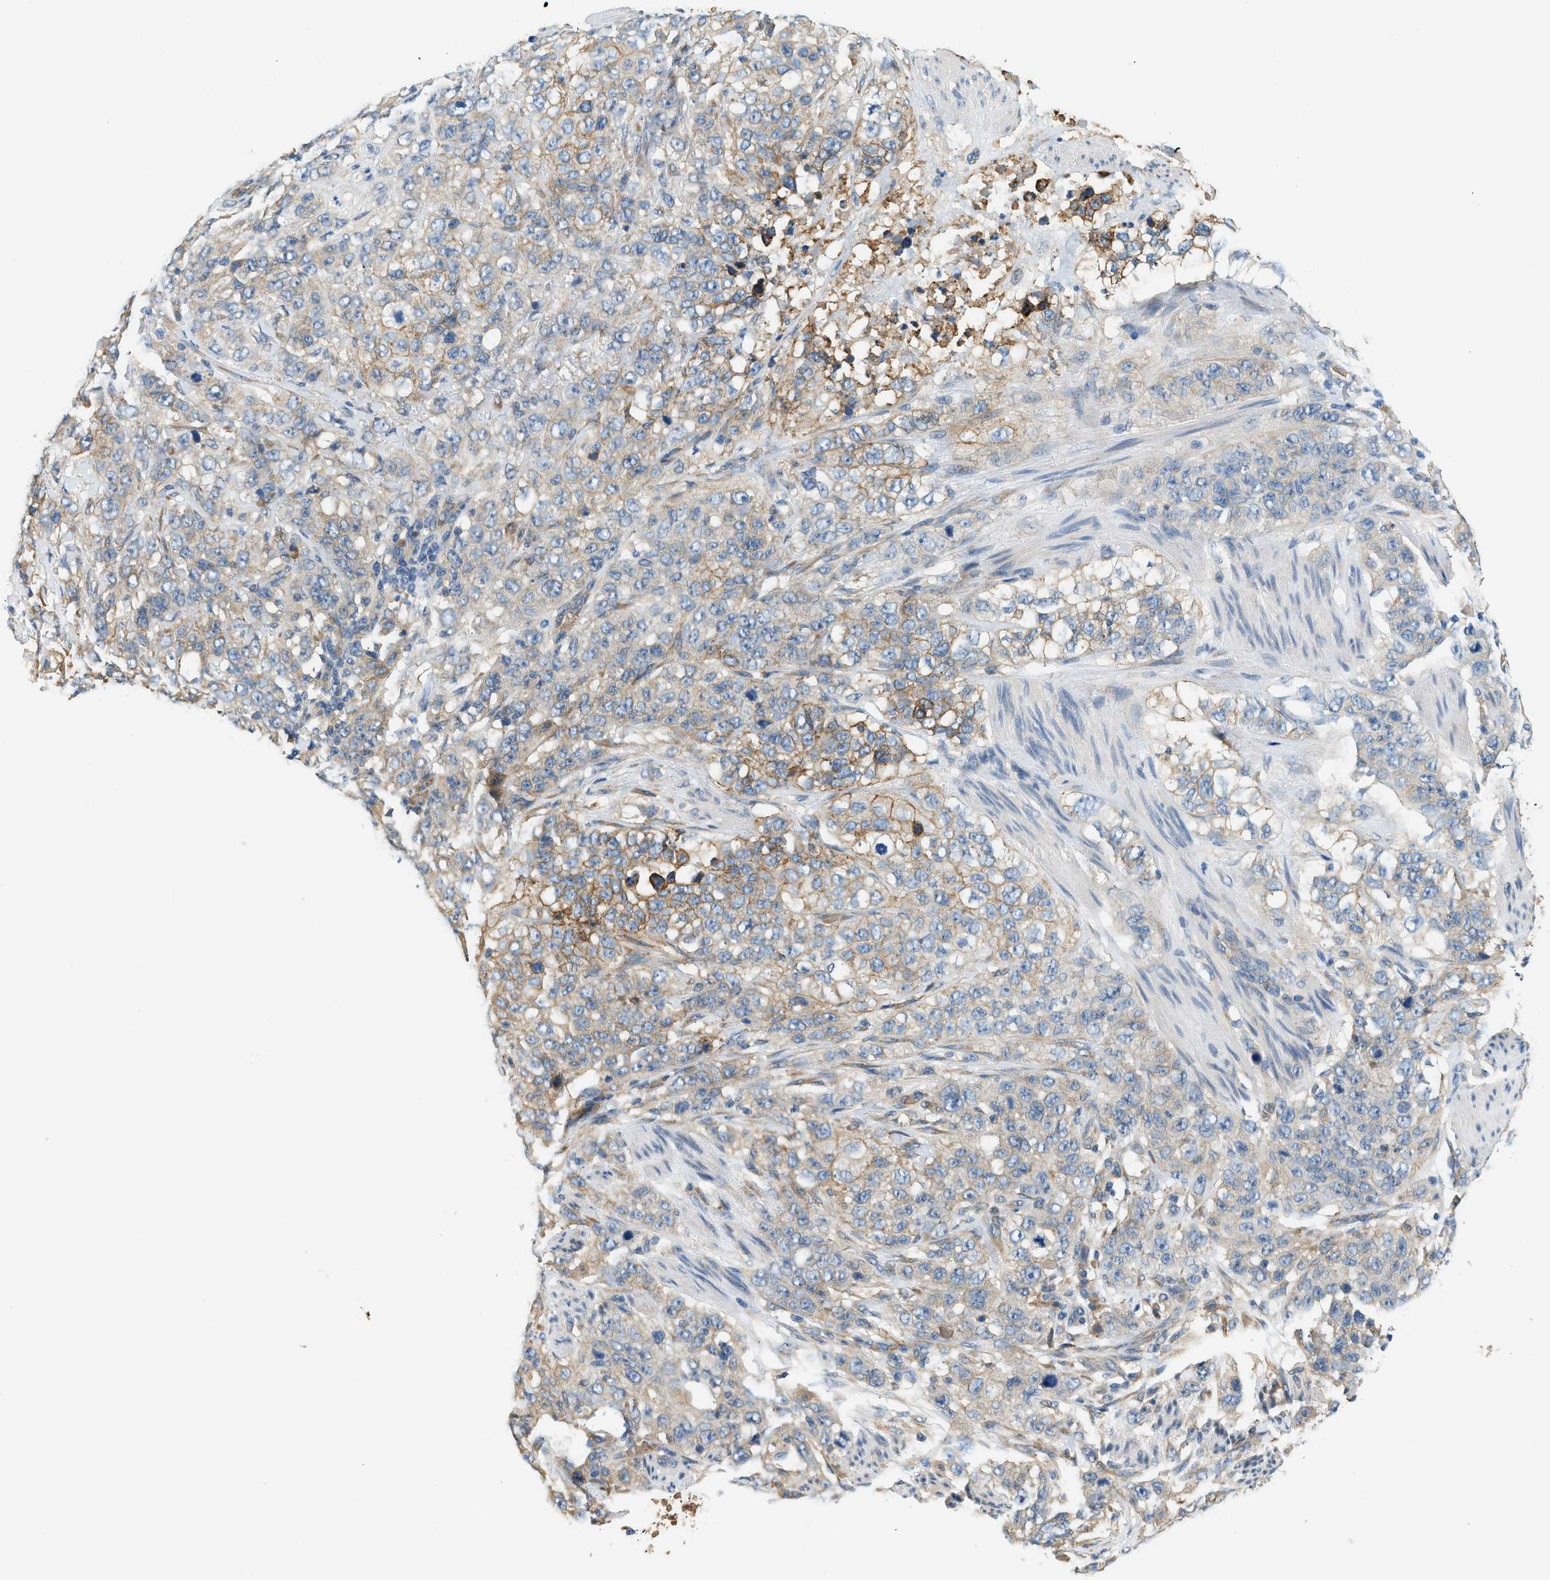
{"staining": {"intensity": "weak", "quantity": "25%-75%", "location": "cytoplasmic/membranous"}, "tissue": "stomach cancer", "cell_type": "Tumor cells", "image_type": "cancer", "snomed": [{"axis": "morphology", "description": "Adenocarcinoma, NOS"}, {"axis": "topography", "description": "Stomach"}], "caption": "Adenocarcinoma (stomach) stained for a protein (brown) displays weak cytoplasmic/membranous positive expression in about 25%-75% of tumor cells.", "gene": "CYTH2", "patient": {"sex": "male", "age": 48}}